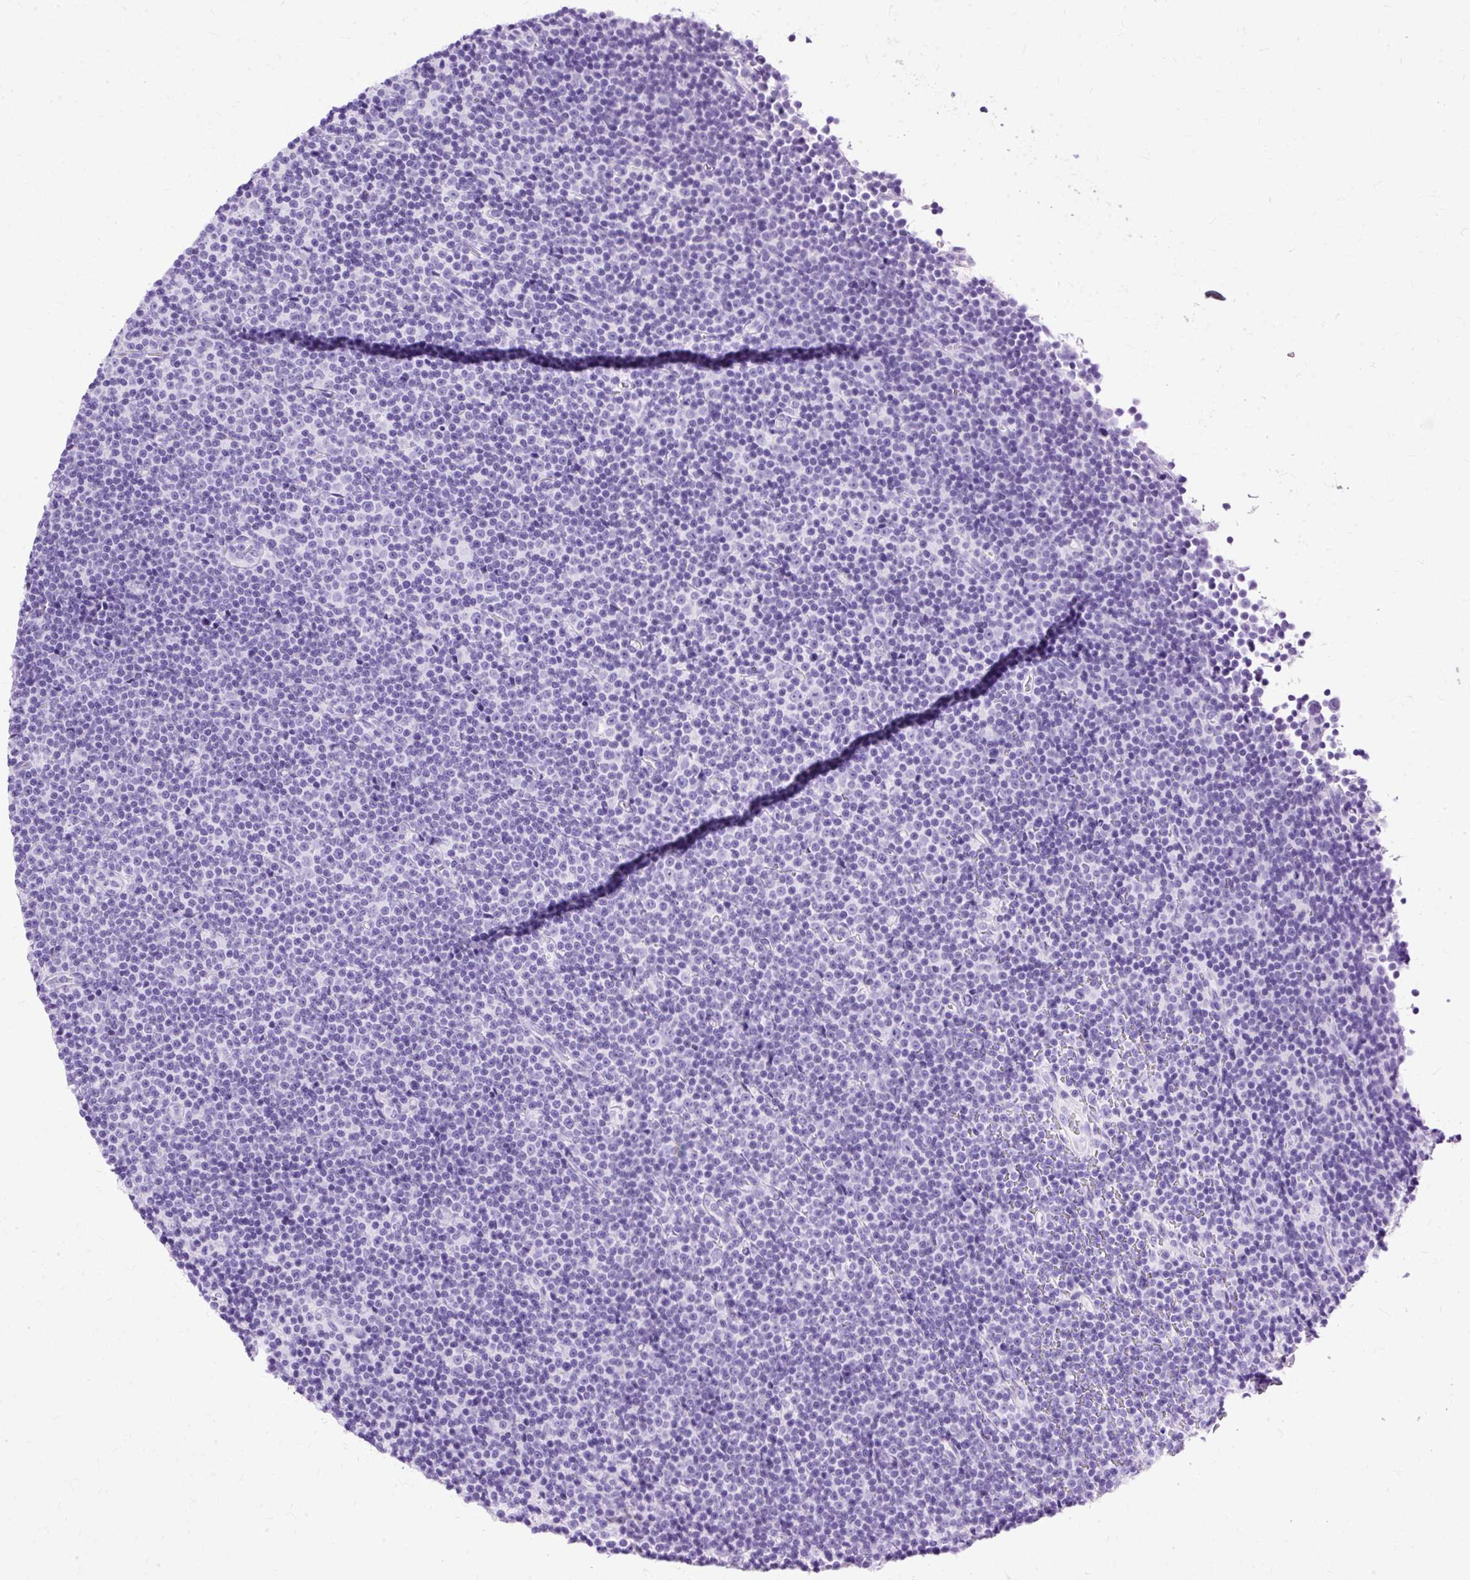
{"staining": {"intensity": "negative", "quantity": "none", "location": "none"}, "tissue": "lymphoma", "cell_type": "Tumor cells", "image_type": "cancer", "snomed": [{"axis": "morphology", "description": "Malignant lymphoma, non-Hodgkin's type, Low grade"}, {"axis": "topography", "description": "Lymph node"}], "caption": "The micrograph displays no staining of tumor cells in low-grade malignant lymphoma, non-Hodgkin's type.", "gene": "SLC8A2", "patient": {"sex": "female", "age": 67}}